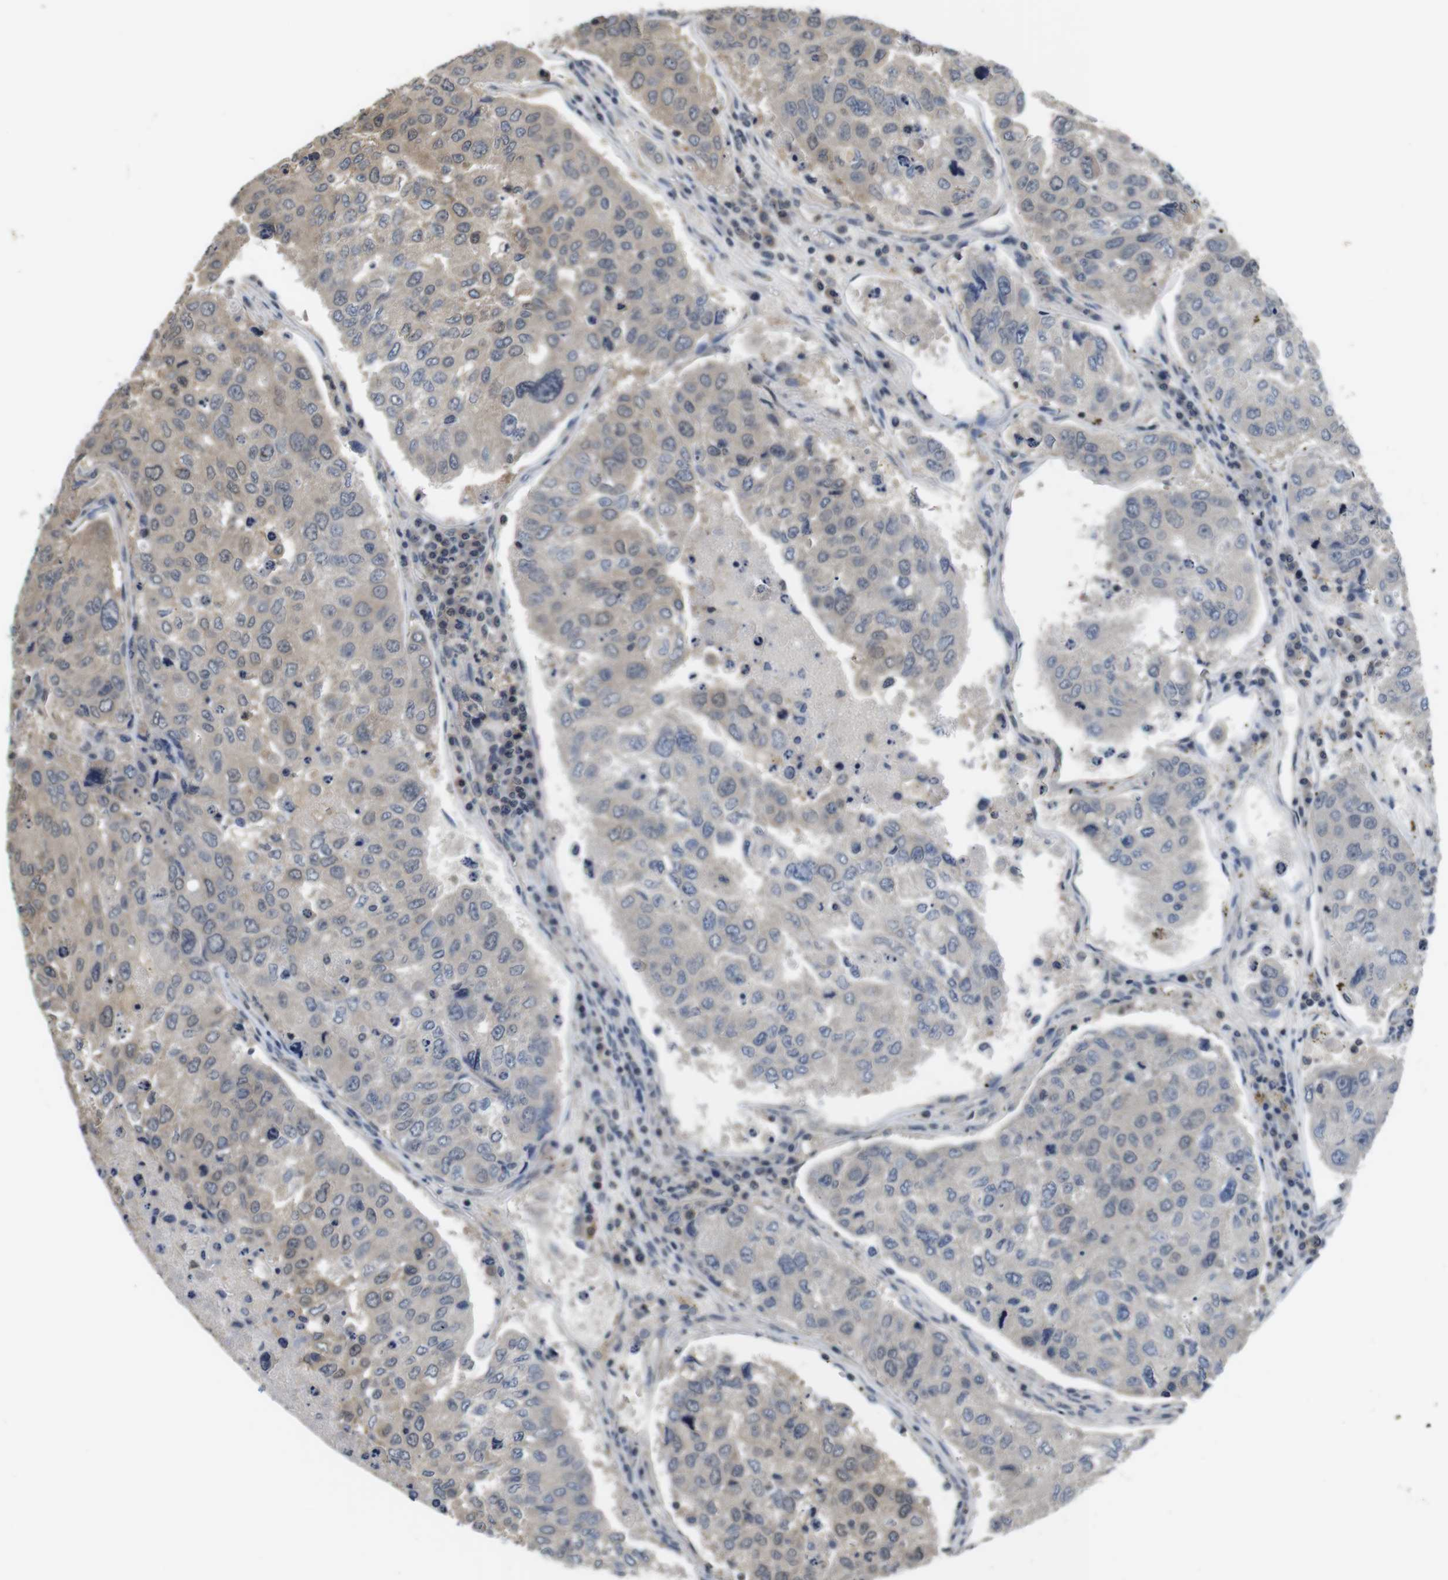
{"staining": {"intensity": "negative", "quantity": "none", "location": "none"}, "tissue": "urothelial cancer", "cell_type": "Tumor cells", "image_type": "cancer", "snomed": [{"axis": "morphology", "description": "Urothelial carcinoma, High grade"}, {"axis": "topography", "description": "Lymph node"}, {"axis": "topography", "description": "Urinary bladder"}], "caption": "Human urothelial cancer stained for a protein using IHC exhibits no positivity in tumor cells.", "gene": "FADD", "patient": {"sex": "male", "age": 51}}